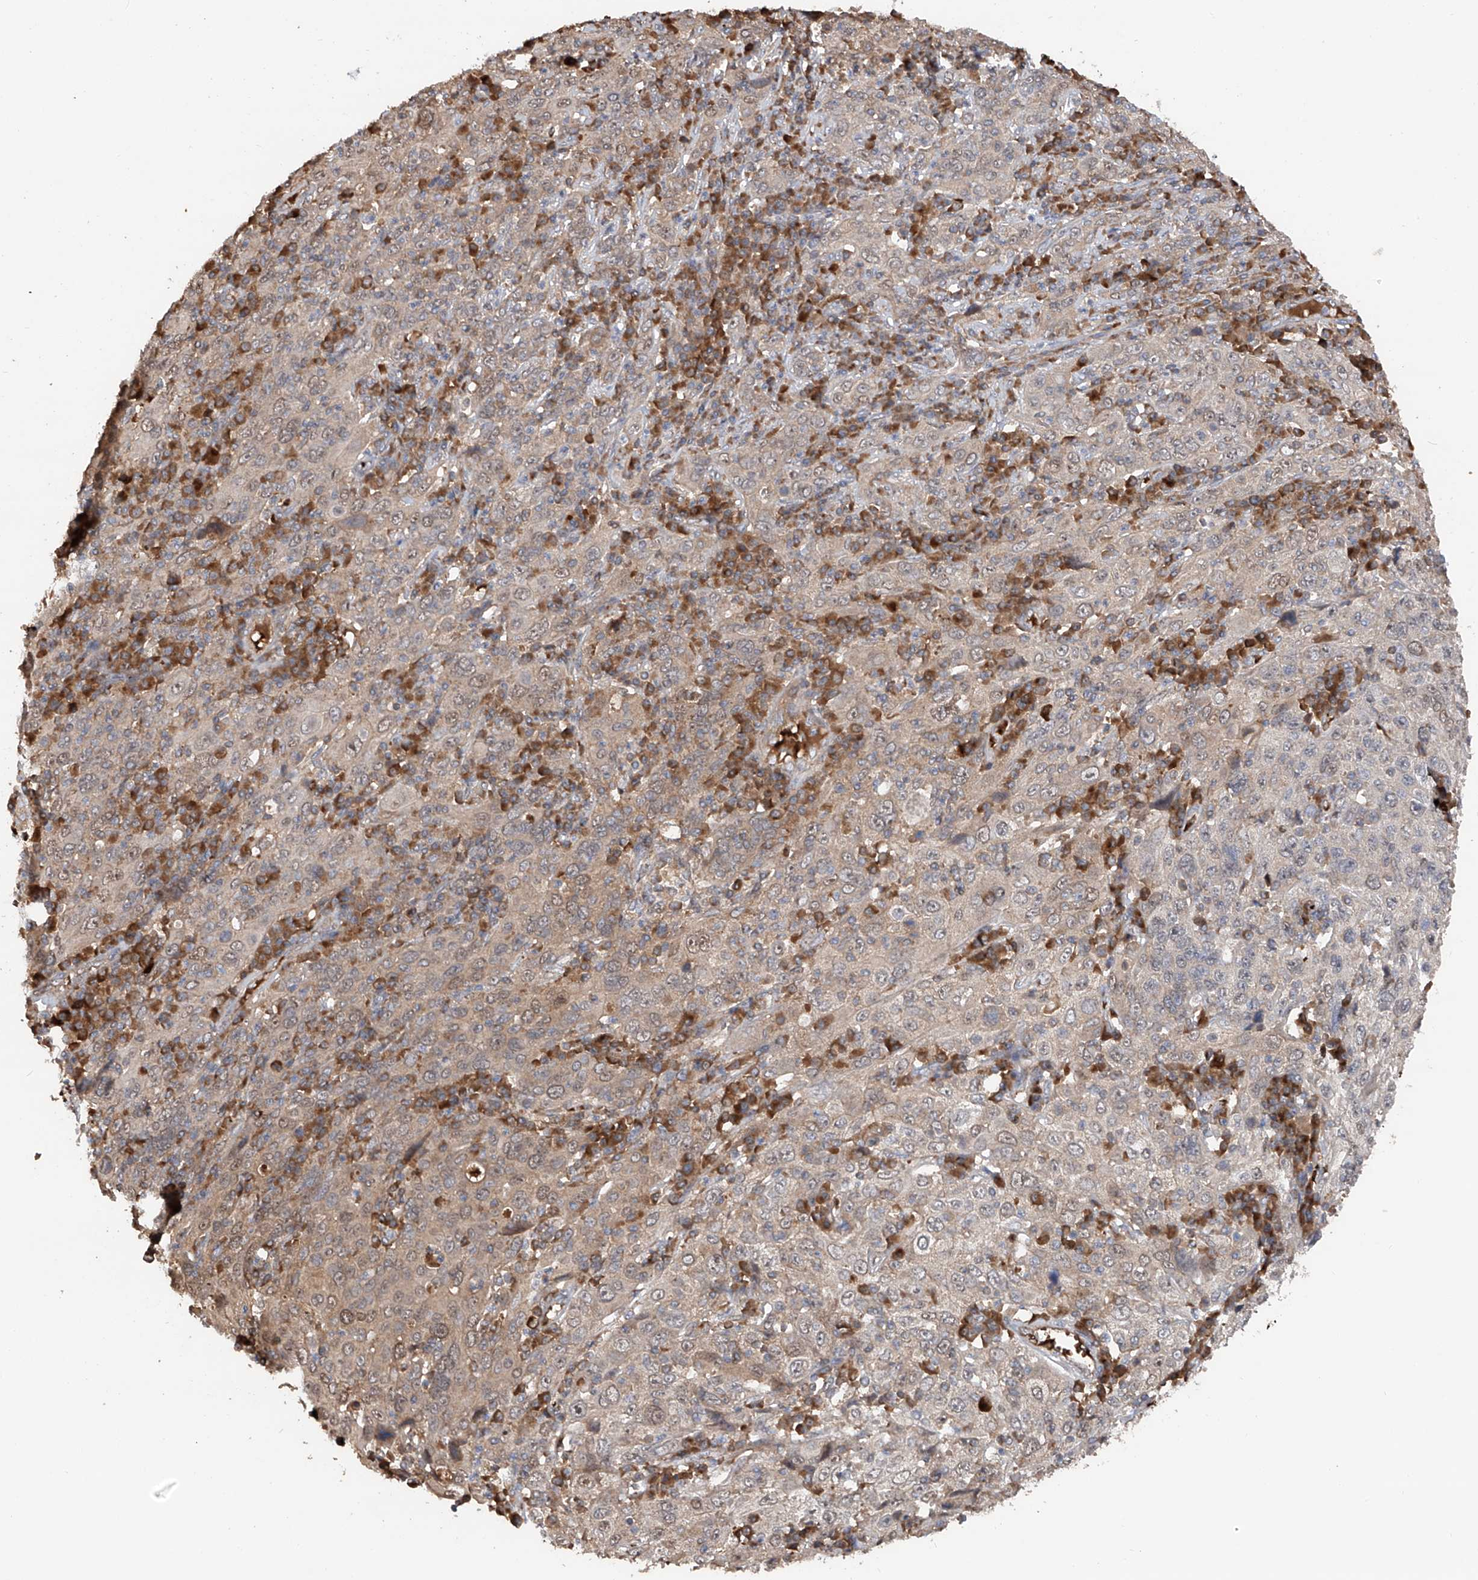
{"staining": {"intensity": "weak", "quantity": "25%-75%", "location": "cytoplasmic/membranous"}, "tissue": "cervical cancer", "cell_type": "Tumor cells", "image_type": "cancer", "snomed": [{"axis": "morphology", "description": "Squamous cell carcinoma, NOS"}, {"axis": "topography", "description": "Cervix"}], "caption": "Weak cytoplasmic/membranous expression for a protein is seen in about 25%-75% of tumor cells of squamous cell carcinoma (cervical) using immunohistochemistry (IHC).", "gene": "EDN1", "patient": {"sex": "female", "age": 46}}